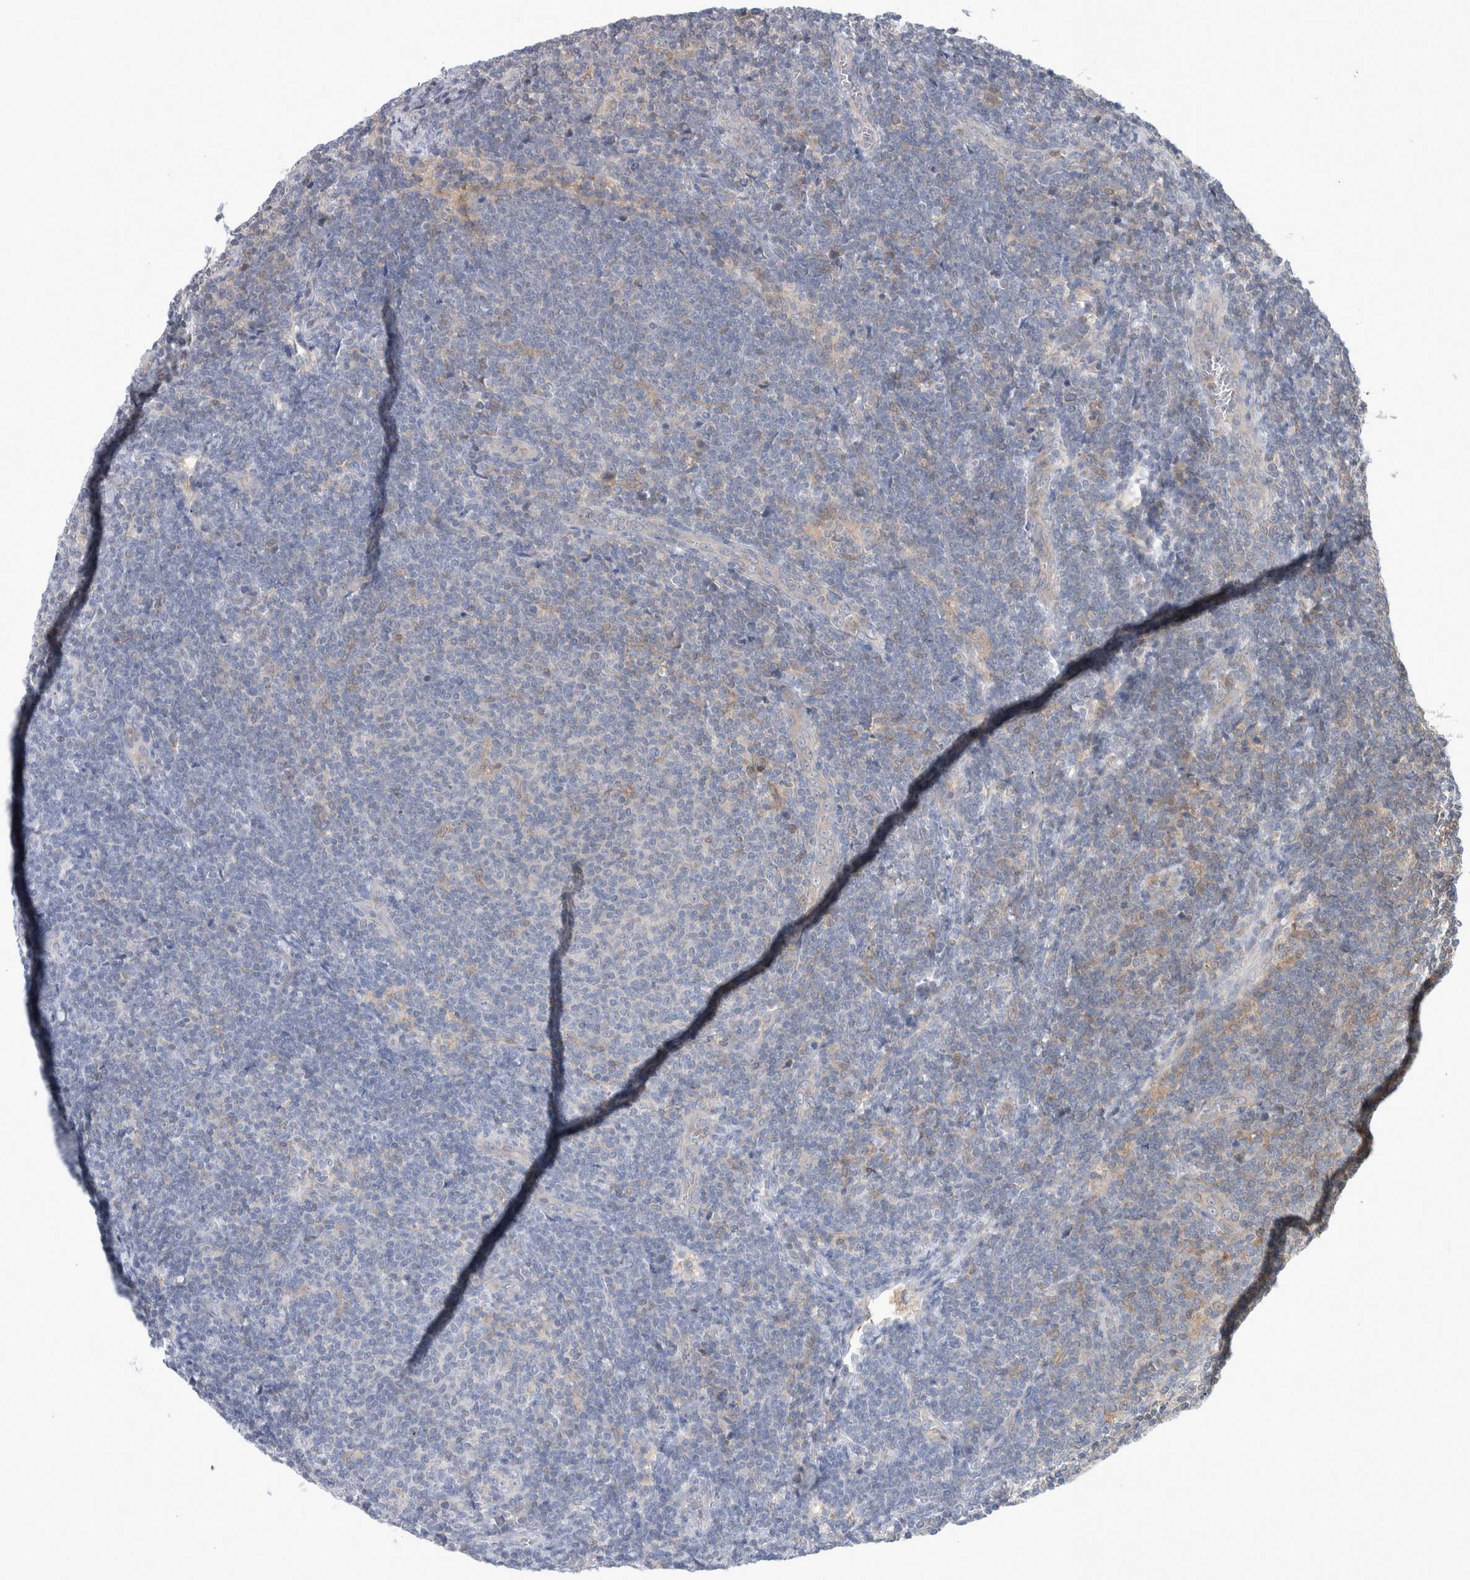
{"staining": {"intensity": "negative", "quantity": "none", "location": "none"}, "tissue": "lymphoma", "cell_type": "Tumor cells", "image_type": "cancer", "snomed": [{"axis": "morphology", "description": "Malignant lymphoma, non-Hodgkin's type, Low grade"}, {"axis": "topography", "description": "Lymph node"}], "caption": "There is no significant expression in tumor cells of low-grade malignant lymphoma, non-Hodgkin's type.", "gene": "HTATIP2", "patient": {"sex": "male", "age": 66}}